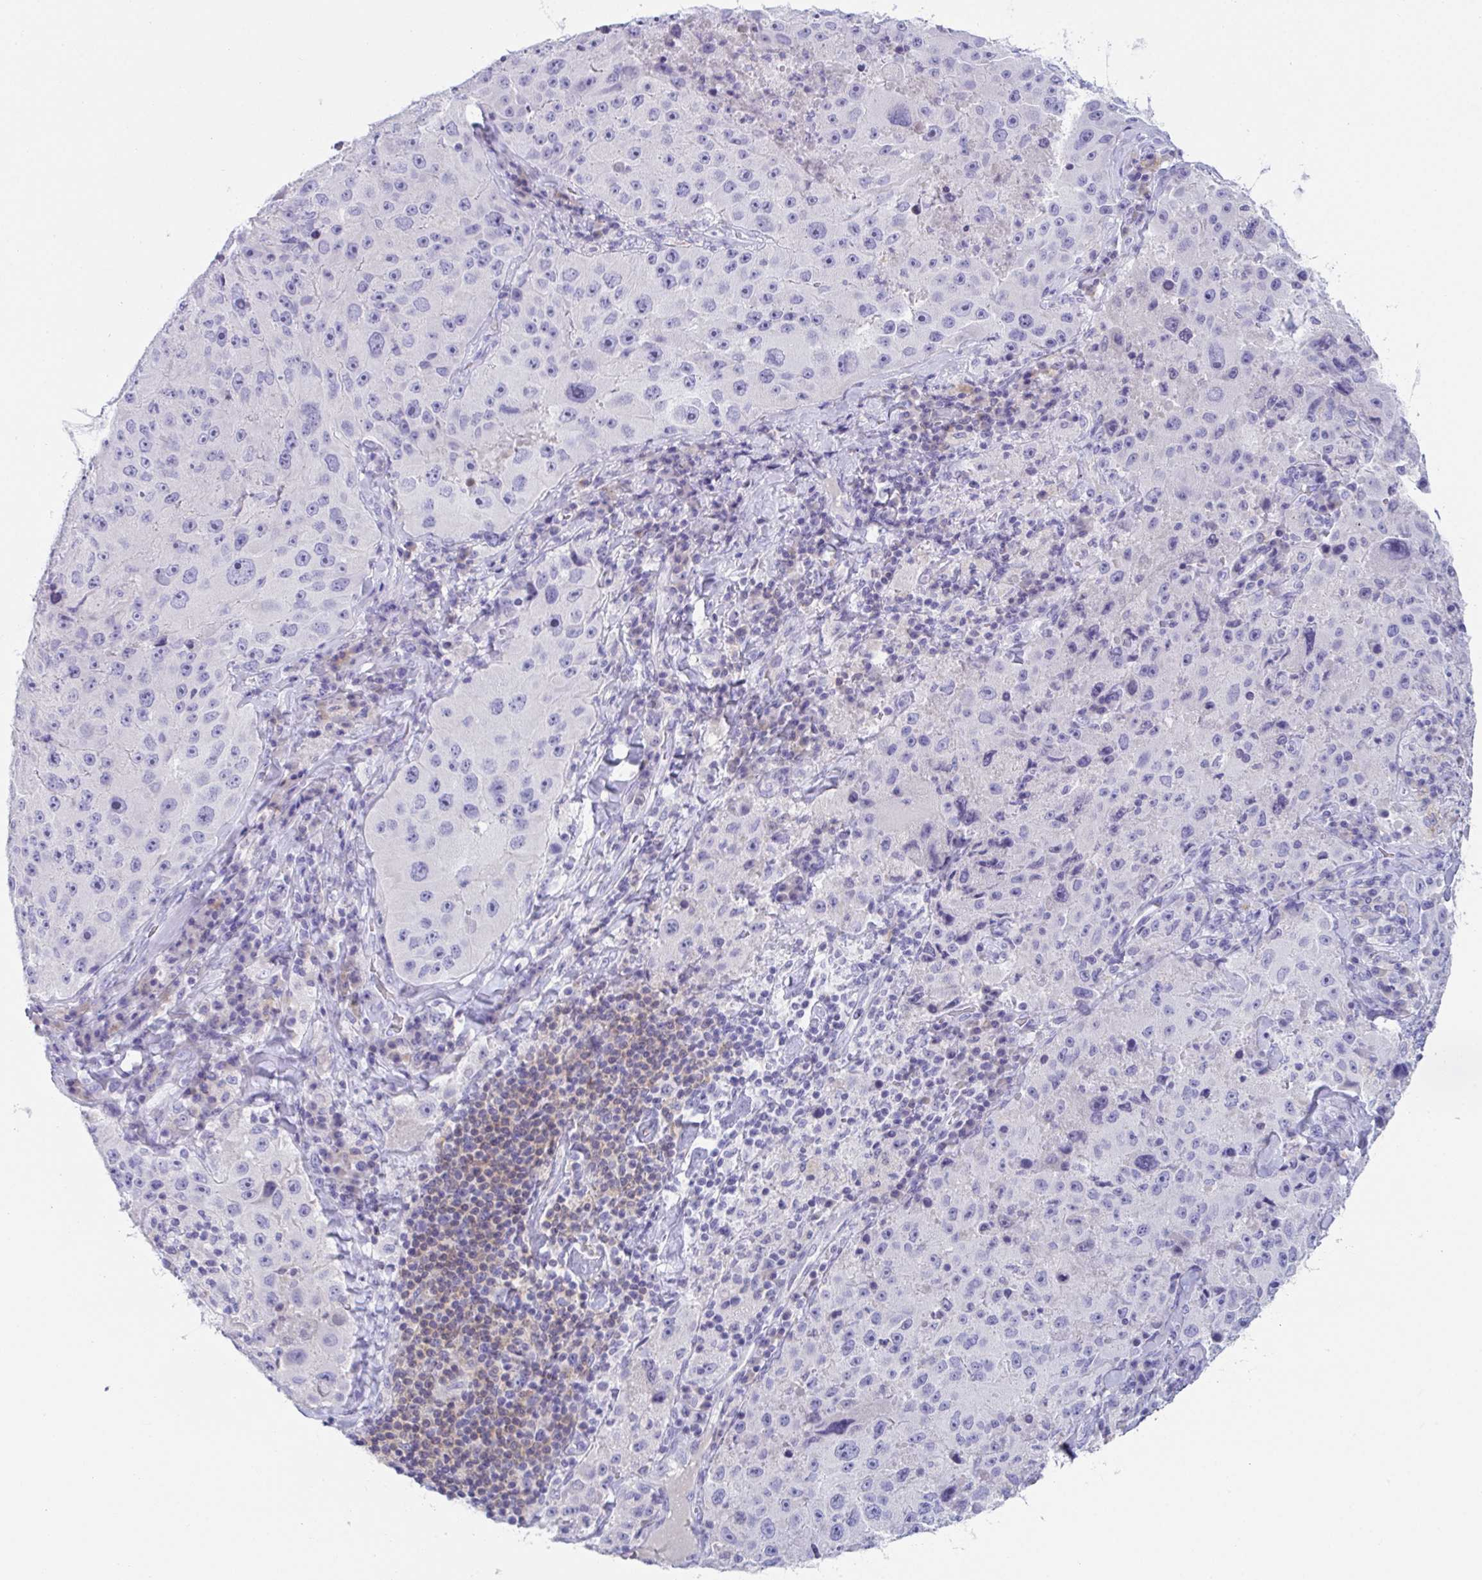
{"staining": {"intensity": "negative", "quantity": "none", "location": "none"}, "tissue": "melanoma", "cell_type": "Tumor cells", "image_type": "cancer", "snomed": [{"axis": "morphology", "description": "Malignant melanoma, Metastatic site"}, {"axis": "topography", "description": "Lymph node"}], "caption": "Immunohistochemical staining of melanoma reveals no significant staining in tumor cells.", "gene": "PLA2G1B", "patient": {"sex": "male", "age": 62}}